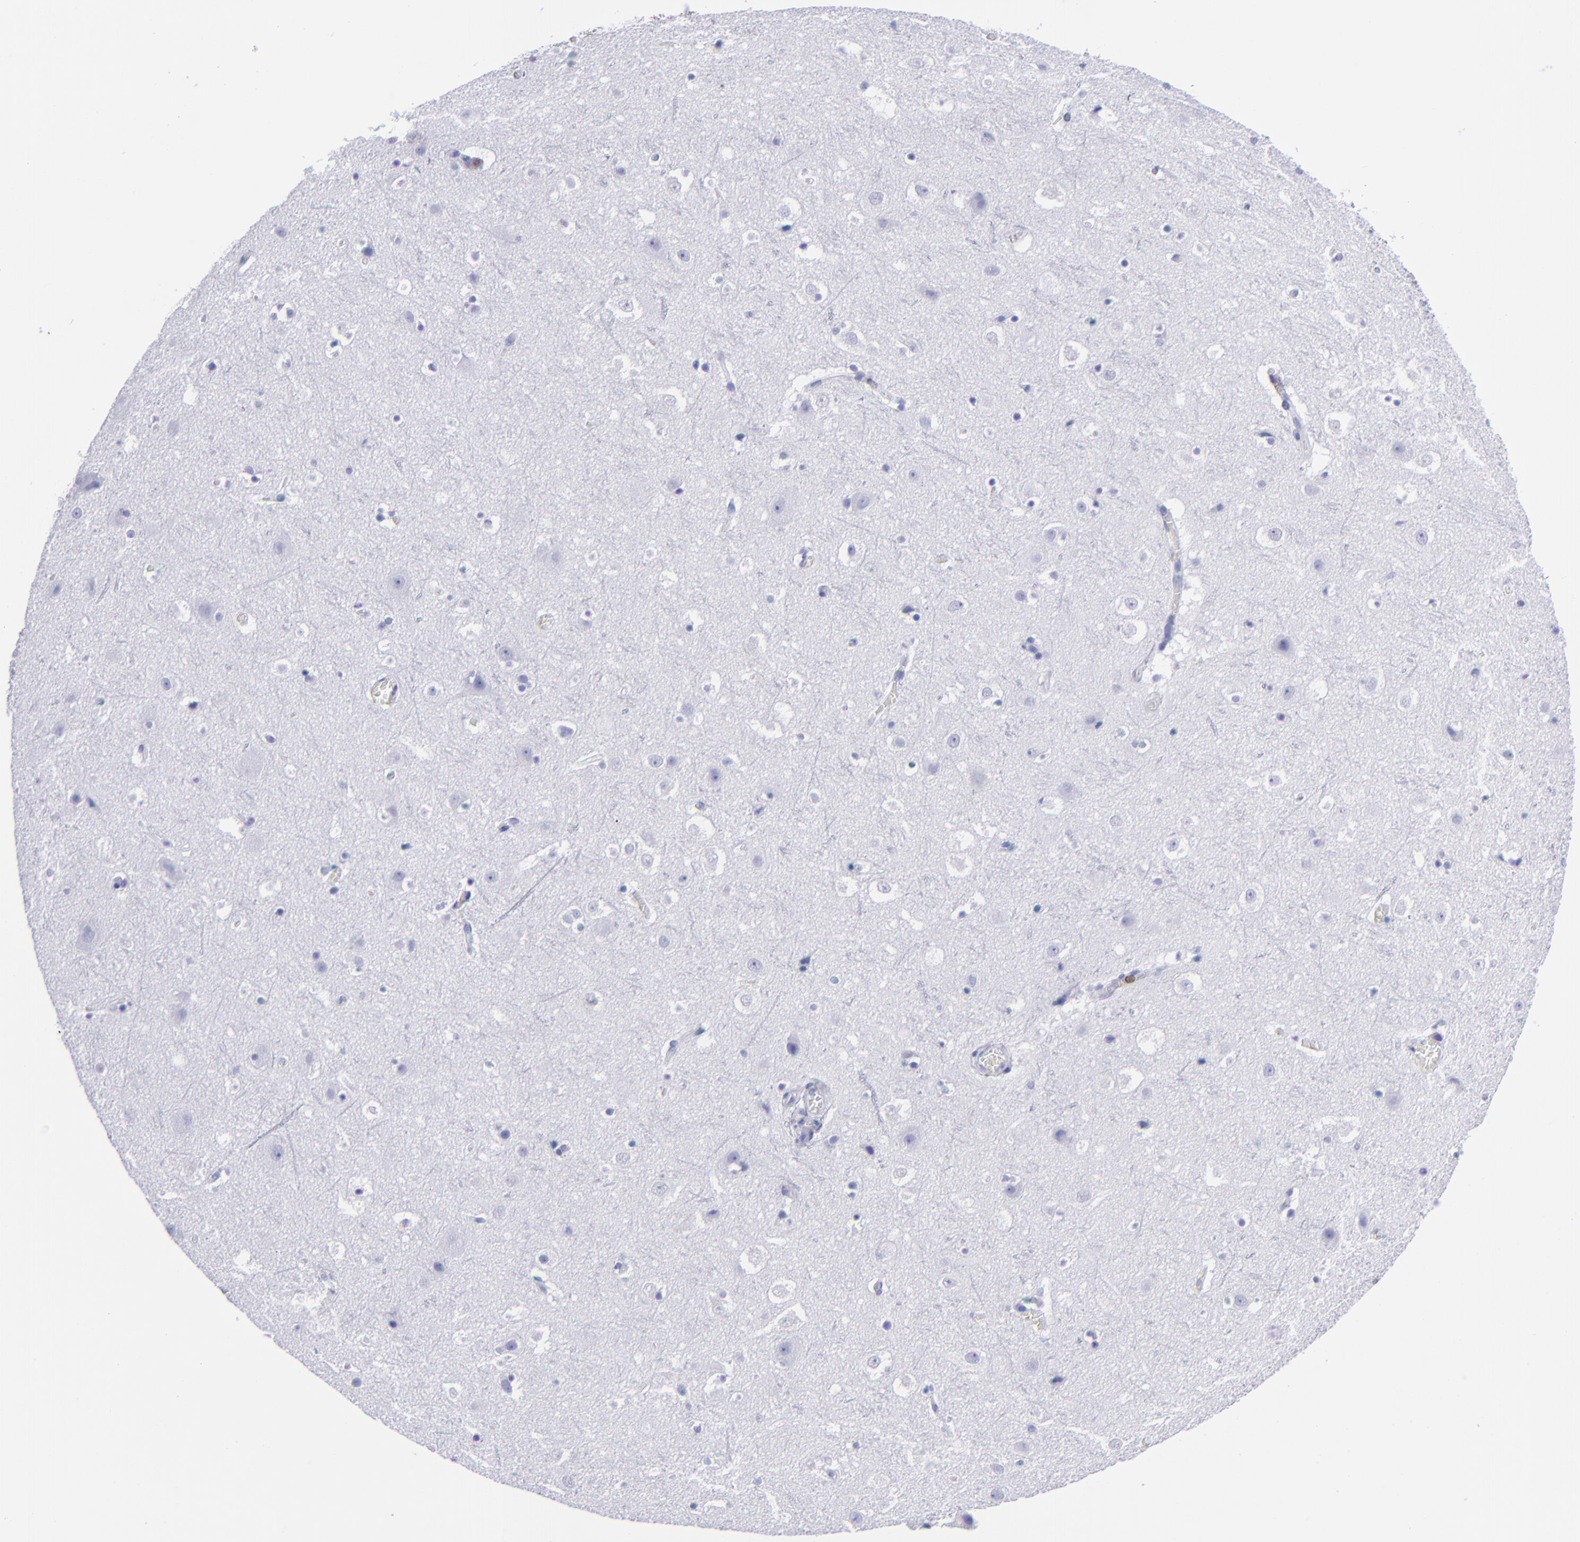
{"staining": {"intensity": "negative", "quantity": "none", "location": "none"}, "tissue": "cerebral cortex", "cell_type": "Endothelial cells", "image_type": "normal", "snomed": [{"axis": "morphology", "description": "Normal tissue, NOS"}, {"axis": "topography", "description": "Cerebral cortex"}], "caption": "Immunohistochemical staining of benign human cerebral cortex exhibits no significant expression in endothelial cells. (DAB (3,3'-diaminobenzidine) immunohistochemistry (IHC) with hematoxylin counter stain).", "gene": "CD6", "patient": {"sex": "male", "age": 45}}